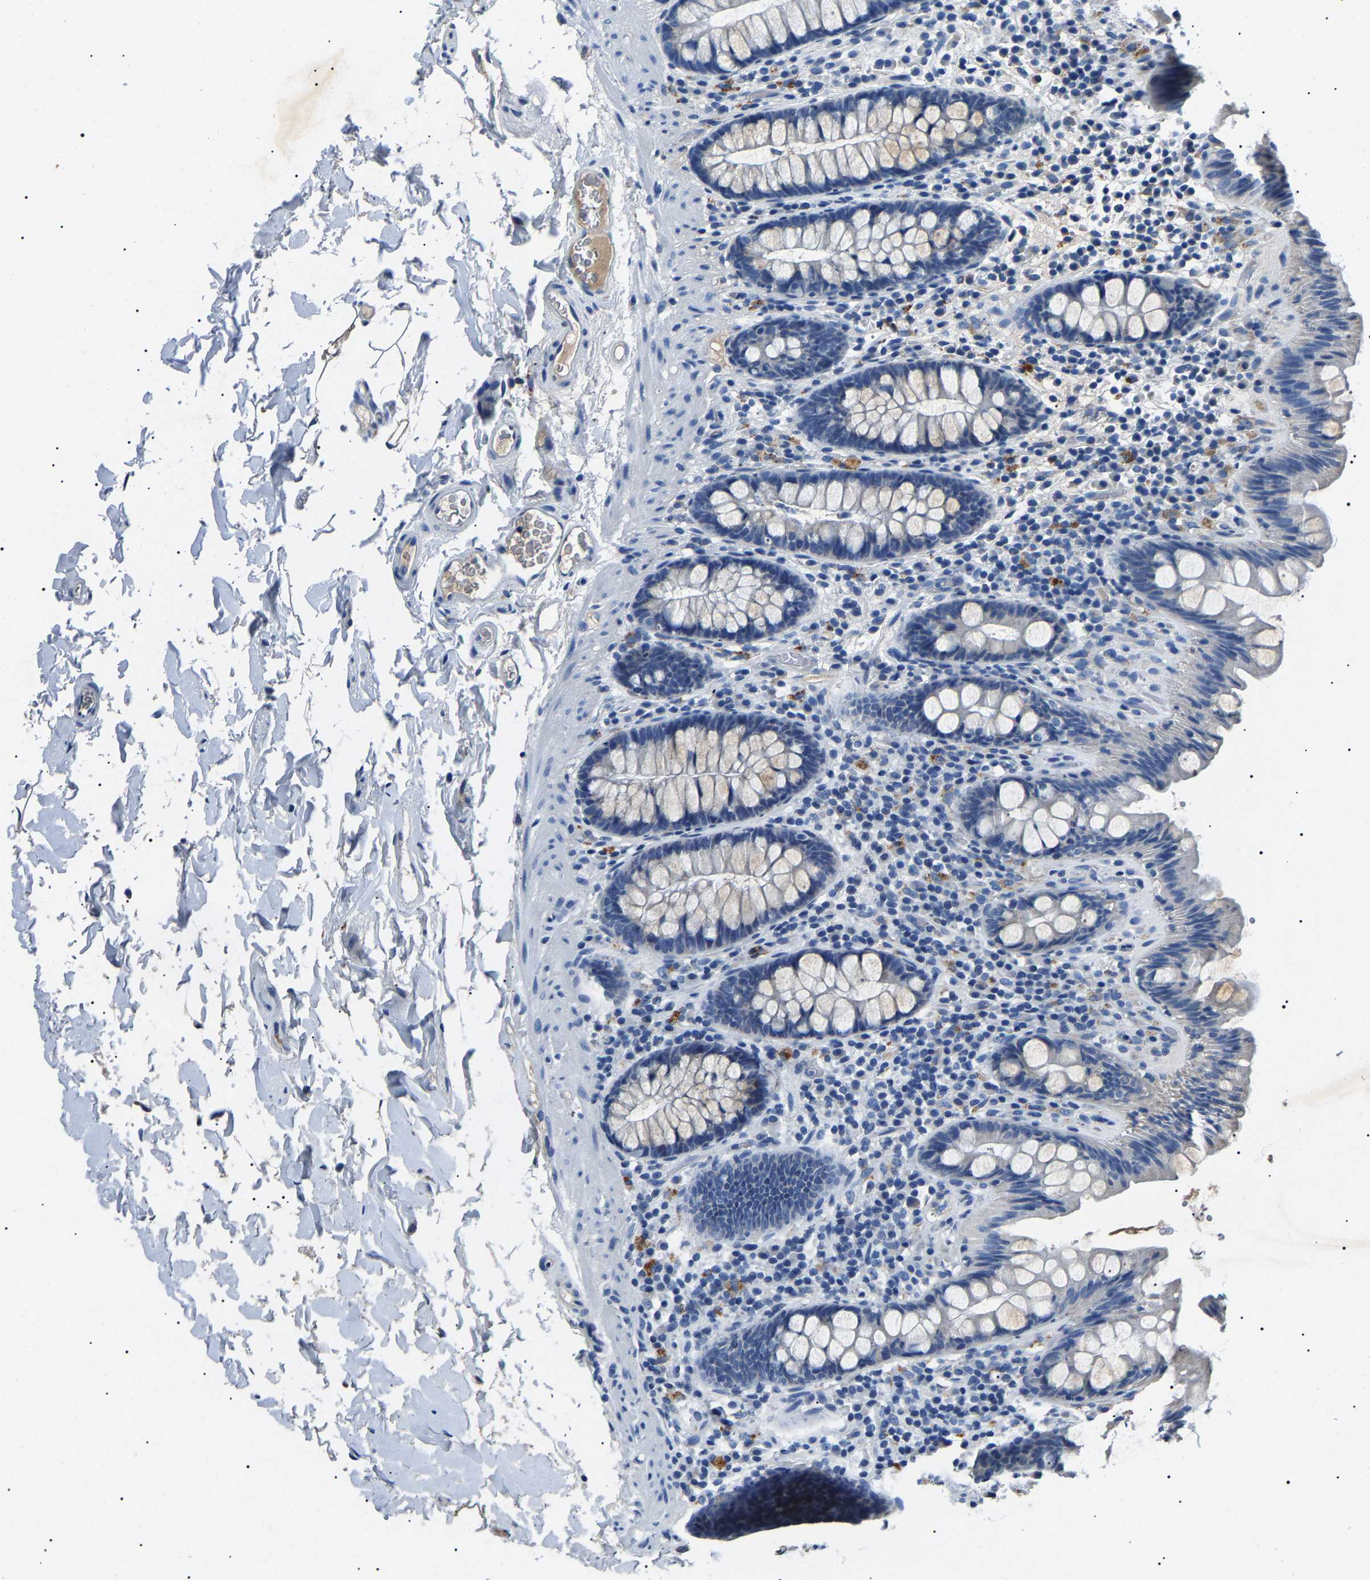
{"staining": {"intensity": "negative", "quantity": "none", "location": "none"}, "tissue": "colon", "cell_type": "Endothelial cells", "image_type": "normal", "snomed": [{"axis": "morphology", "description": "Normal tissue, NOS"}, {"axis": "topography", "description": "Colon"}], "caption": "This is an IHC histopathology image of benign human colon. There is no positivity in endothelial cells.", "gene": "KLK15", "patient": {"sex": "female", "age": 80}}